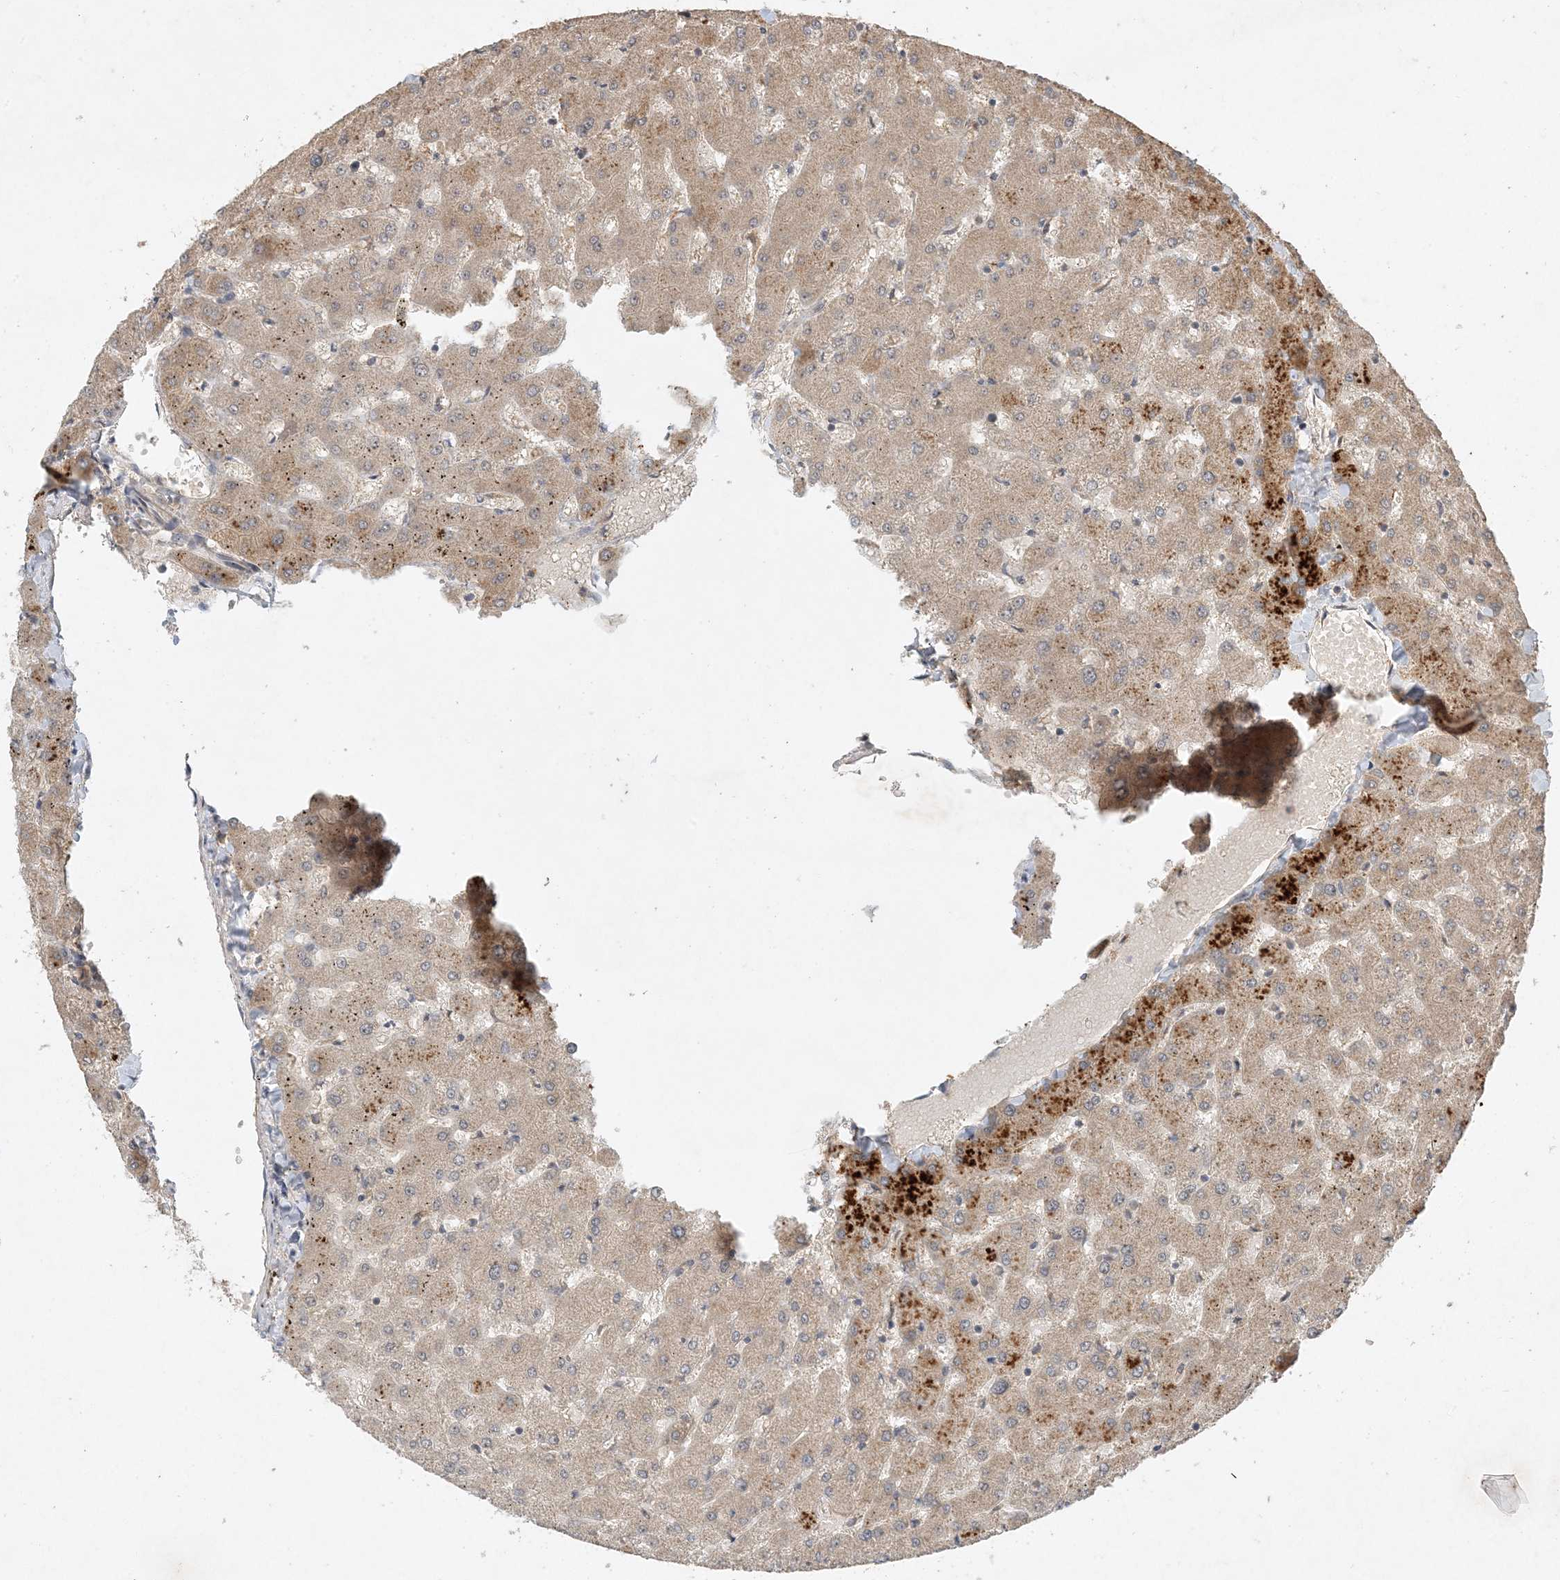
{"staining": {"intensity": "negative", "quantity": "none", "location": "none"}, "tissue": "liver", "cell_type": "Cholangiocytes", "image_type": "normal", "snomed": [{"axis": "morphology", "description": "Normal tissue, NOS"}, {"axis": "topography", "description": "Liver"}], "caption": "An image of liver stained for a protein demonstrates no brown staining in cholangiocytes.", "gene": "ZCCHC4", "patient": {"sex": "female", "age": 63}}